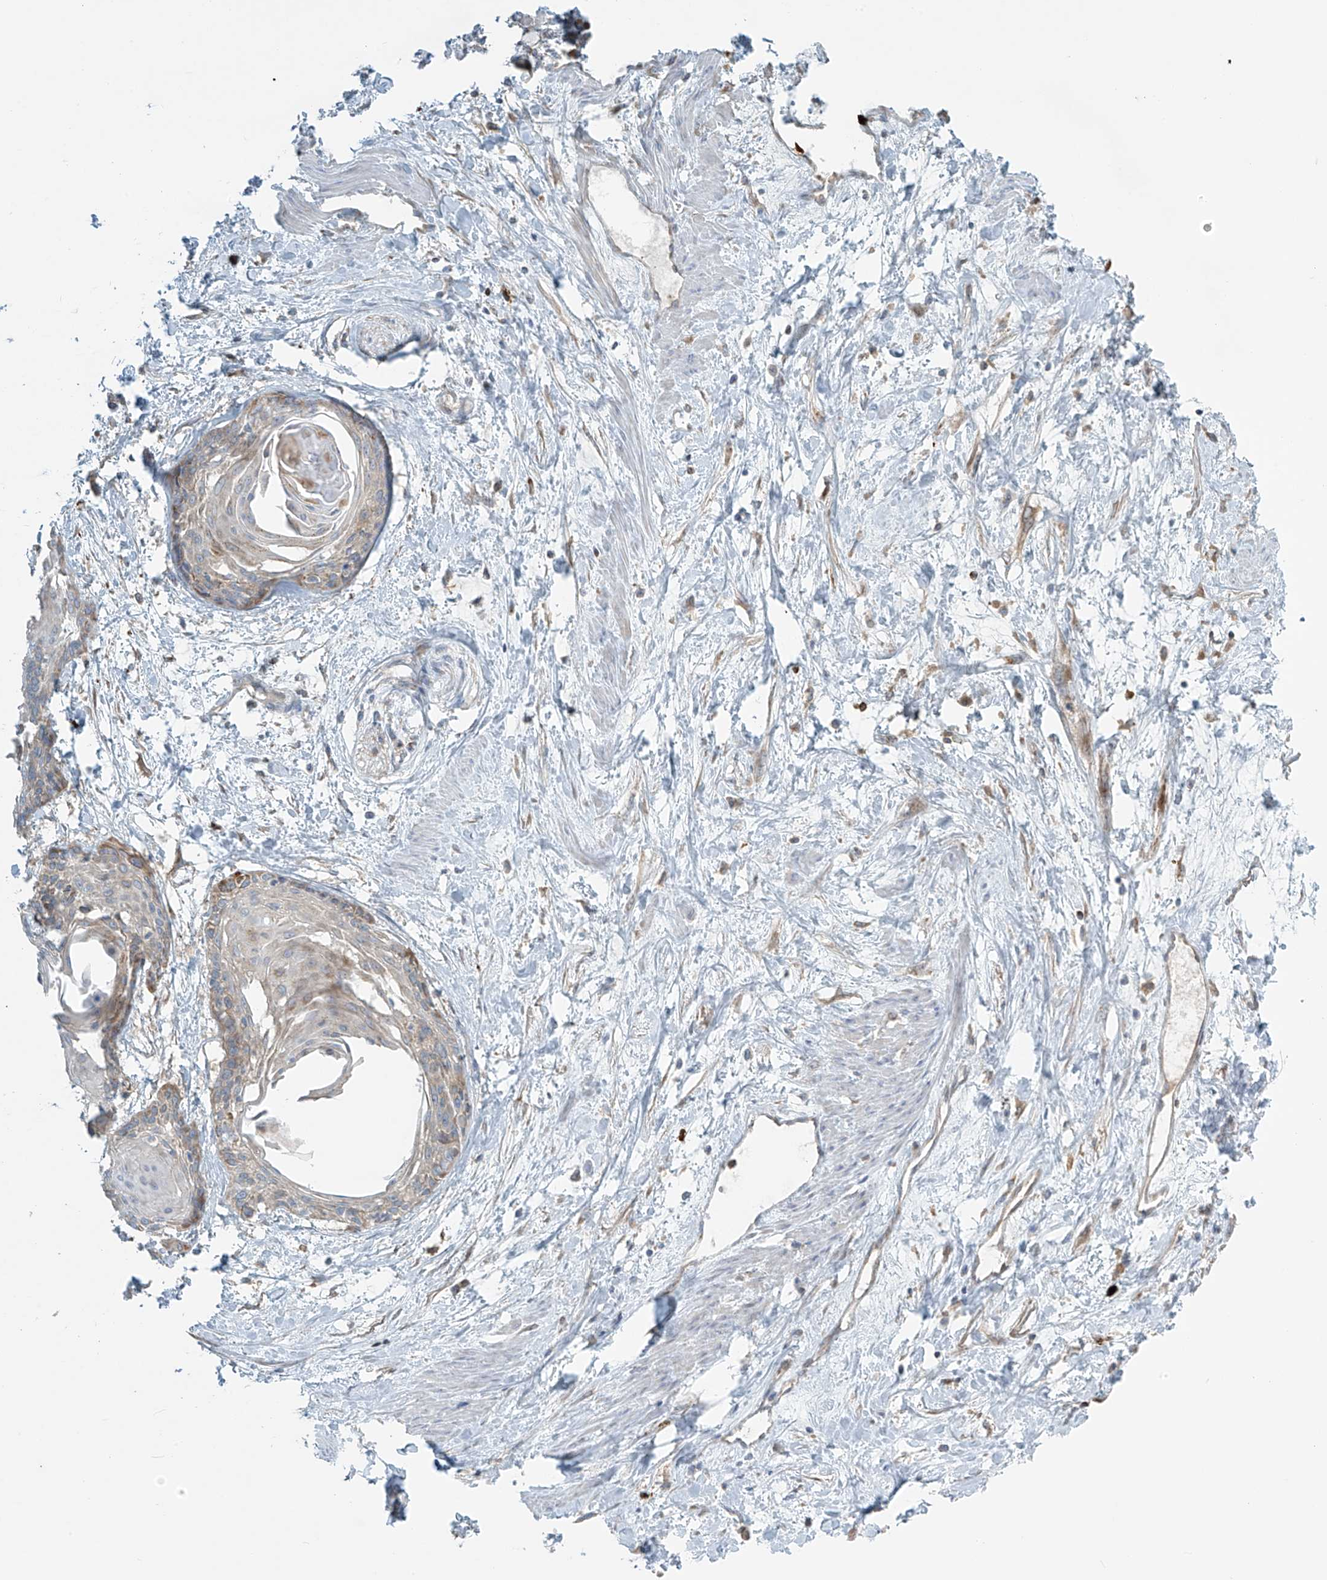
{"staining": {"intensity": "weak", "quantity": "<25%", "location": "cytoplasmic/membranous"}, "tissue": "cervical cancer", "cell_type": "Tumor cells", "image_type": "cancer", "snomed": [{"axis": "morphology", "description": "Squamous cell carcinoma, NOS"}, {"axis": "topography", "description": "Cervix"}], "caption": "Tumor cells show no significant protein staining in cervical cancer (squamous cell carcinoma).", "gene": "LZTS3", "patient": {"sex": "female", "age": 57}}